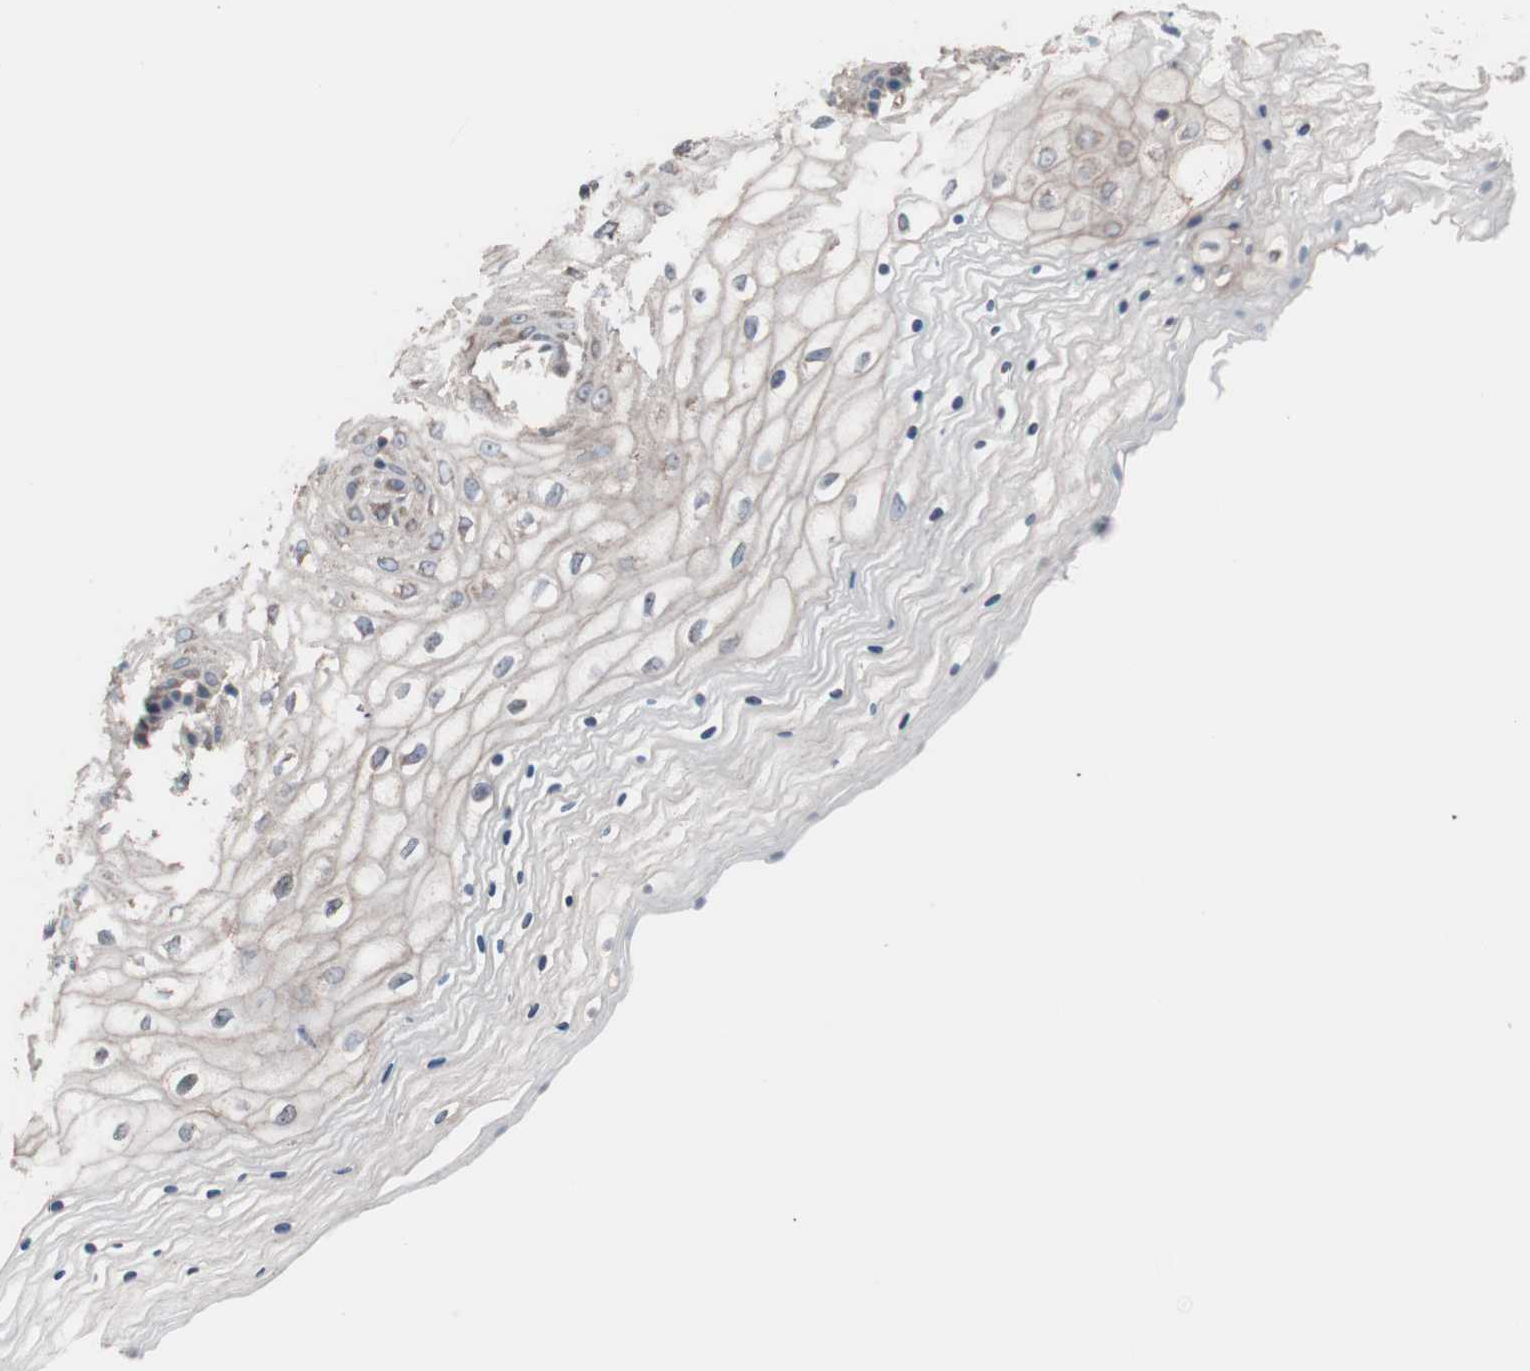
{"staining": {"intensity": "weak", "quantity": "<25%", "location": "cytoplasmic/membranous"}, "tissue": "vagina", "cell_type": "Squamous epithelial cells", "image_type": "normal", "snomed": [{"axis": "morphology", "description": "Normal tissue, NOS"}, {"axis": "topography", "description": "Vagina"}], "caption": "Immunohistochemistry (IHC) of unremarkable vagina shows no staining in squamous epithelial cells.", "gene": "CTTNBP2NL", "patient": {"sex": "female", "age": 34}}